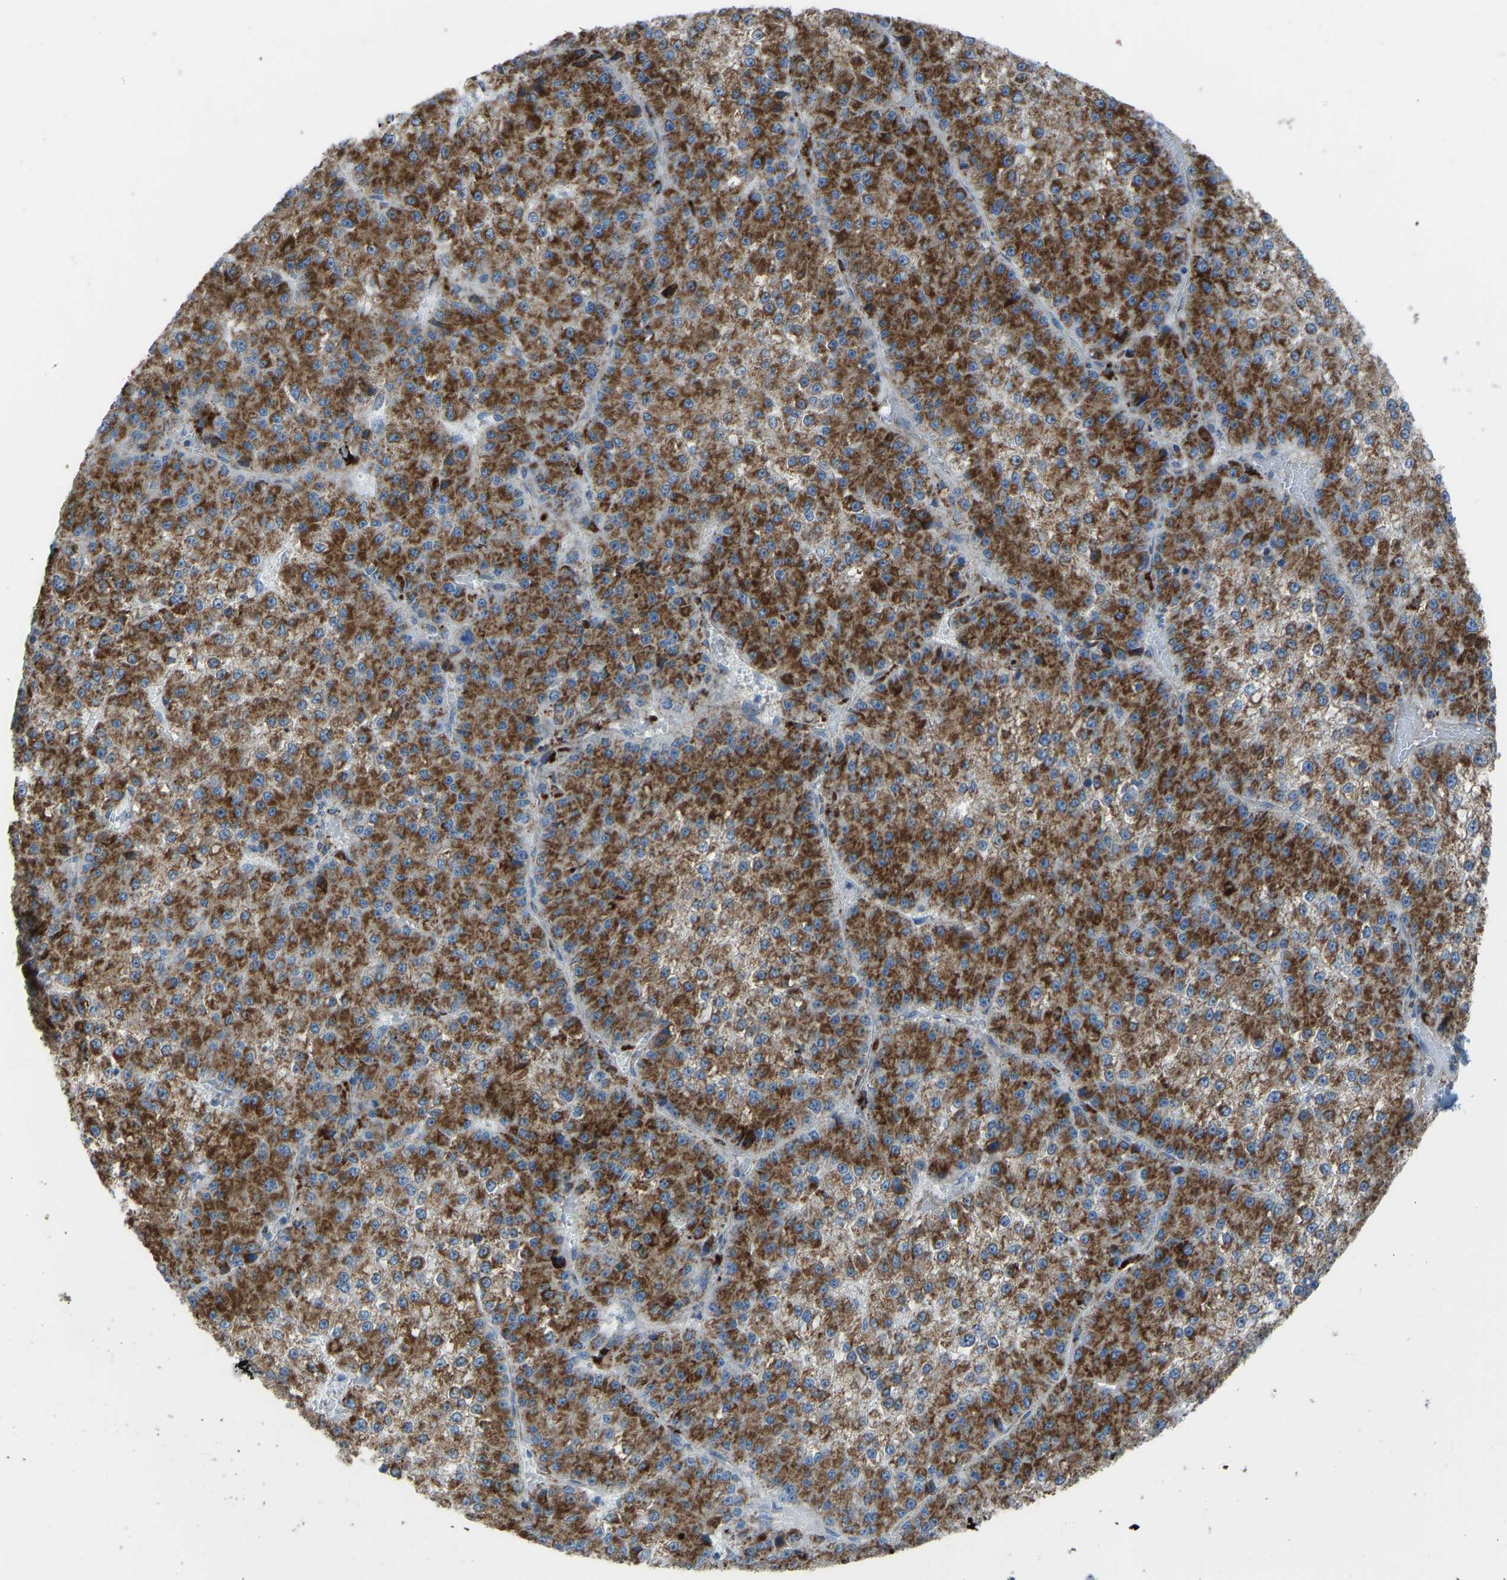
{"staining": {"intensity": "strong", "quantity": ">75%", "location": "cytoplasmic/membranous"}, "tissue": "liver cancer", "cell_type": "Tumor cells", "image_type": "cancer", "snomed": [{"axis": "morphology", "description": "Carcinoma, Hepatocellular, NOS"}, {"axis": "topography", "description": "Liver"}], "caption": "Liver cancer stained with DAB (3,3'-diaminobenzidine) IHC shows high levels of strong cytoplasmic/membranous staining in approximately >75% of tumor cells.", "gene": "SMIM20", "patient": {"sex": "female", "age": 73}}